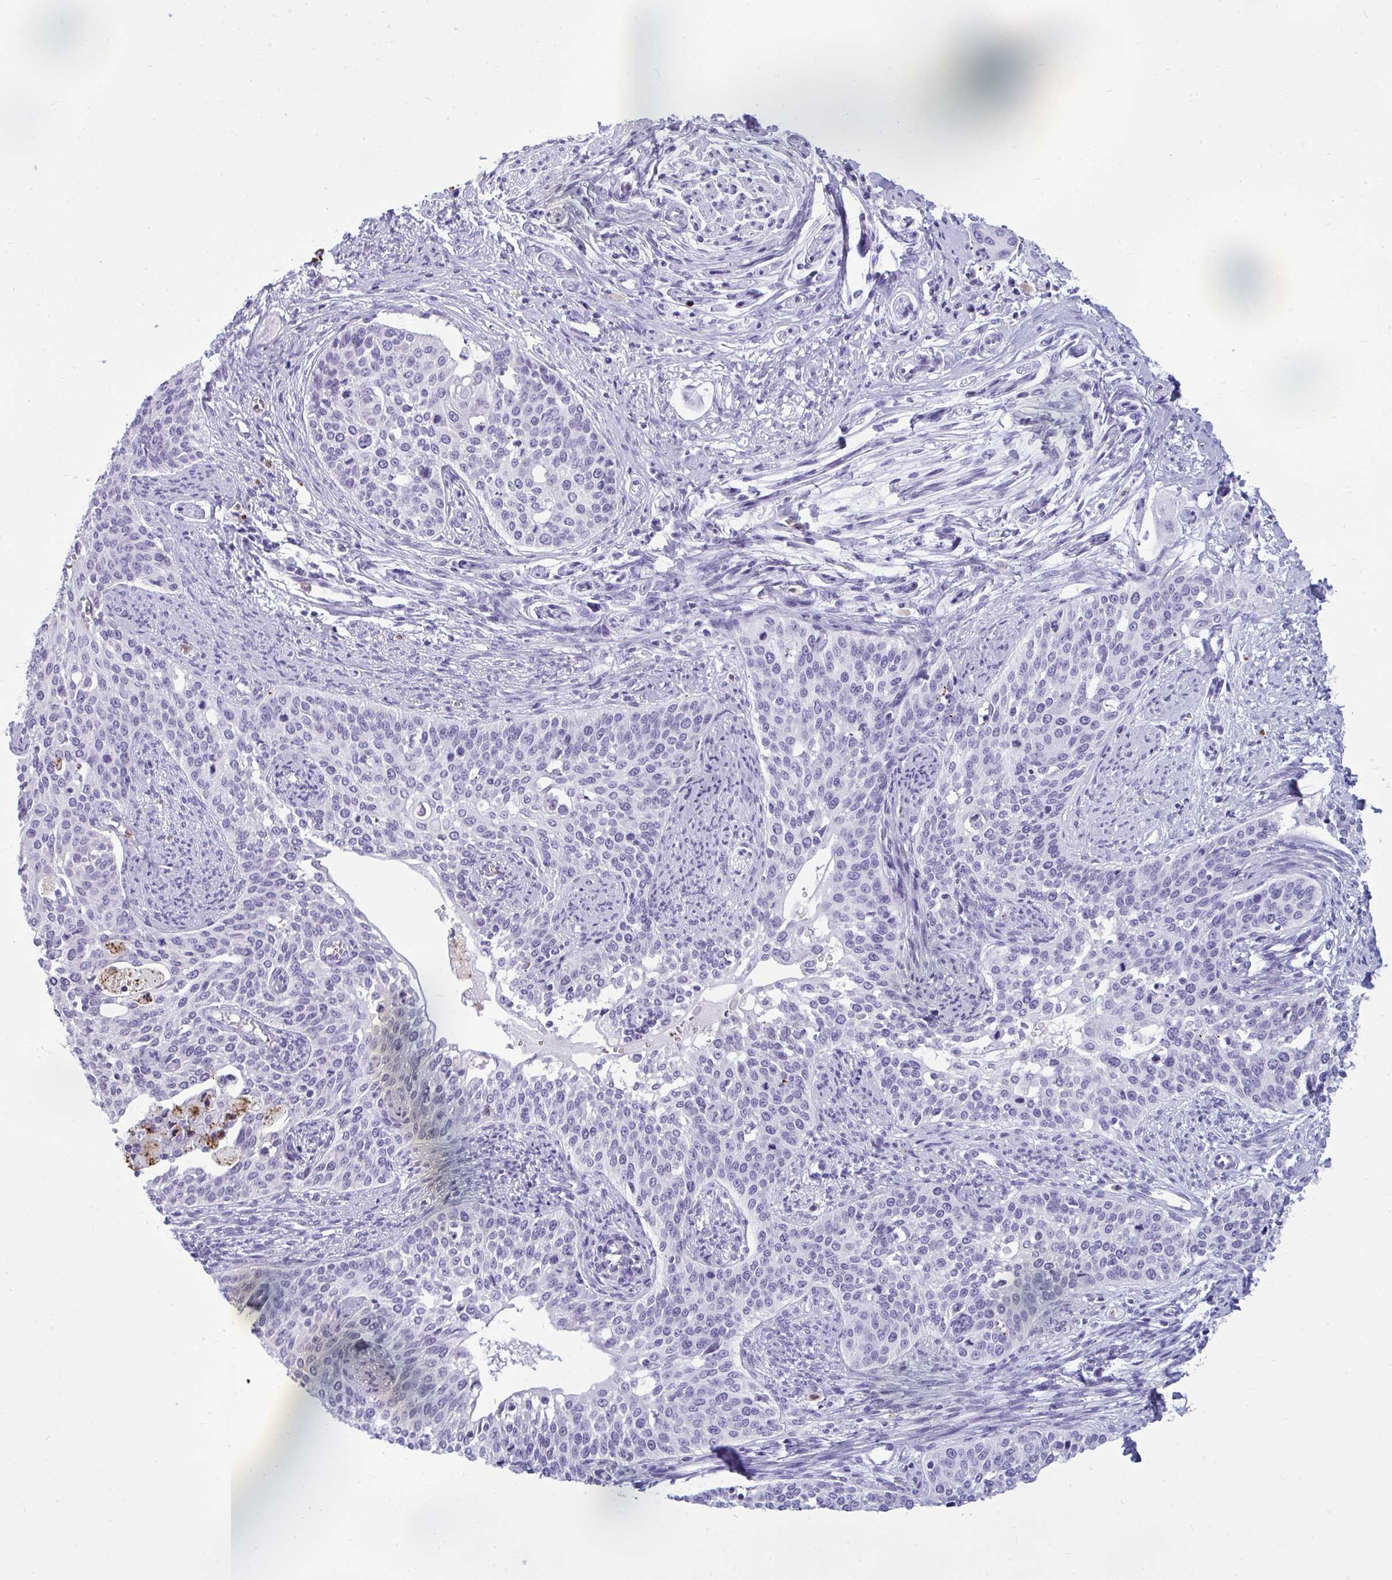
{"staining": {"intensity": "negative", "quantity": "none", "location": "none"}, "tissue": "cervical cancer", "cell_type": "Tumor cells", "image_type": "cancer", "snomed": [{"axis": "morphology", "description": "Squamous cell carcinoma, NOS"}, {"axis": "topography", "description": "Cervix"}], "caption": "Micrograph shows no protein expression in tumor cells of cervical cancer (squamous cell carcinoma) tissue.", "gene": "ARHGAP42", "patient": {"sex": "female", "age": 44}}